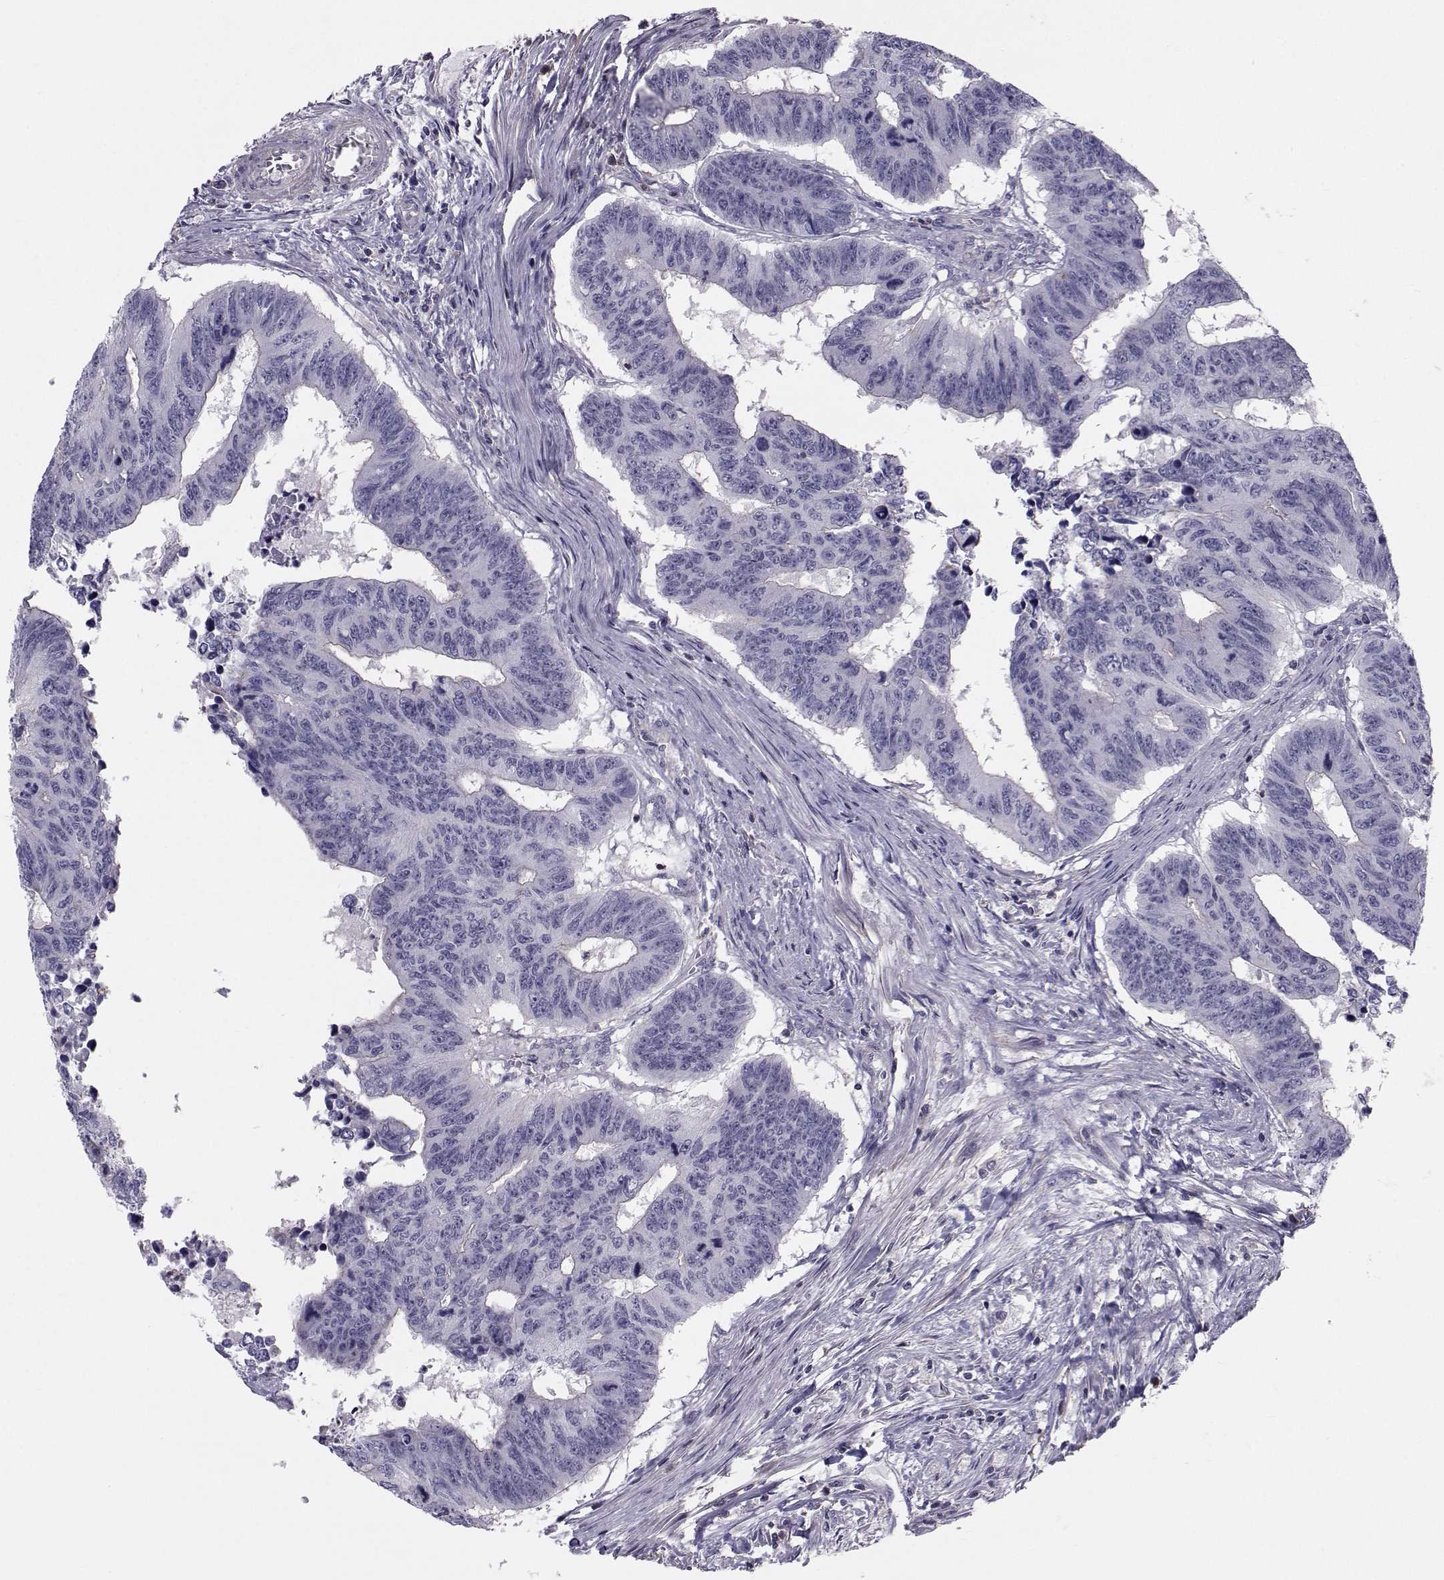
{"staining": {"intensity": "negative", "quantity": "none", "location": "none"}, "tissue": "colorectal cancer", "cell_type": "Tumor cells", "image_type": "cancer", "snomed": [{"axis": "morphology", "description": "Adenocarcinoma, NOS"}, {"axis": "topography", "description": "Rectum"}], "caption": "Human colorectal cancer stained for a protein using IHC exhibits no expression in tumor cells.", "gene": "GARIN3", "patient": {"sex": "female", "age": 85}}